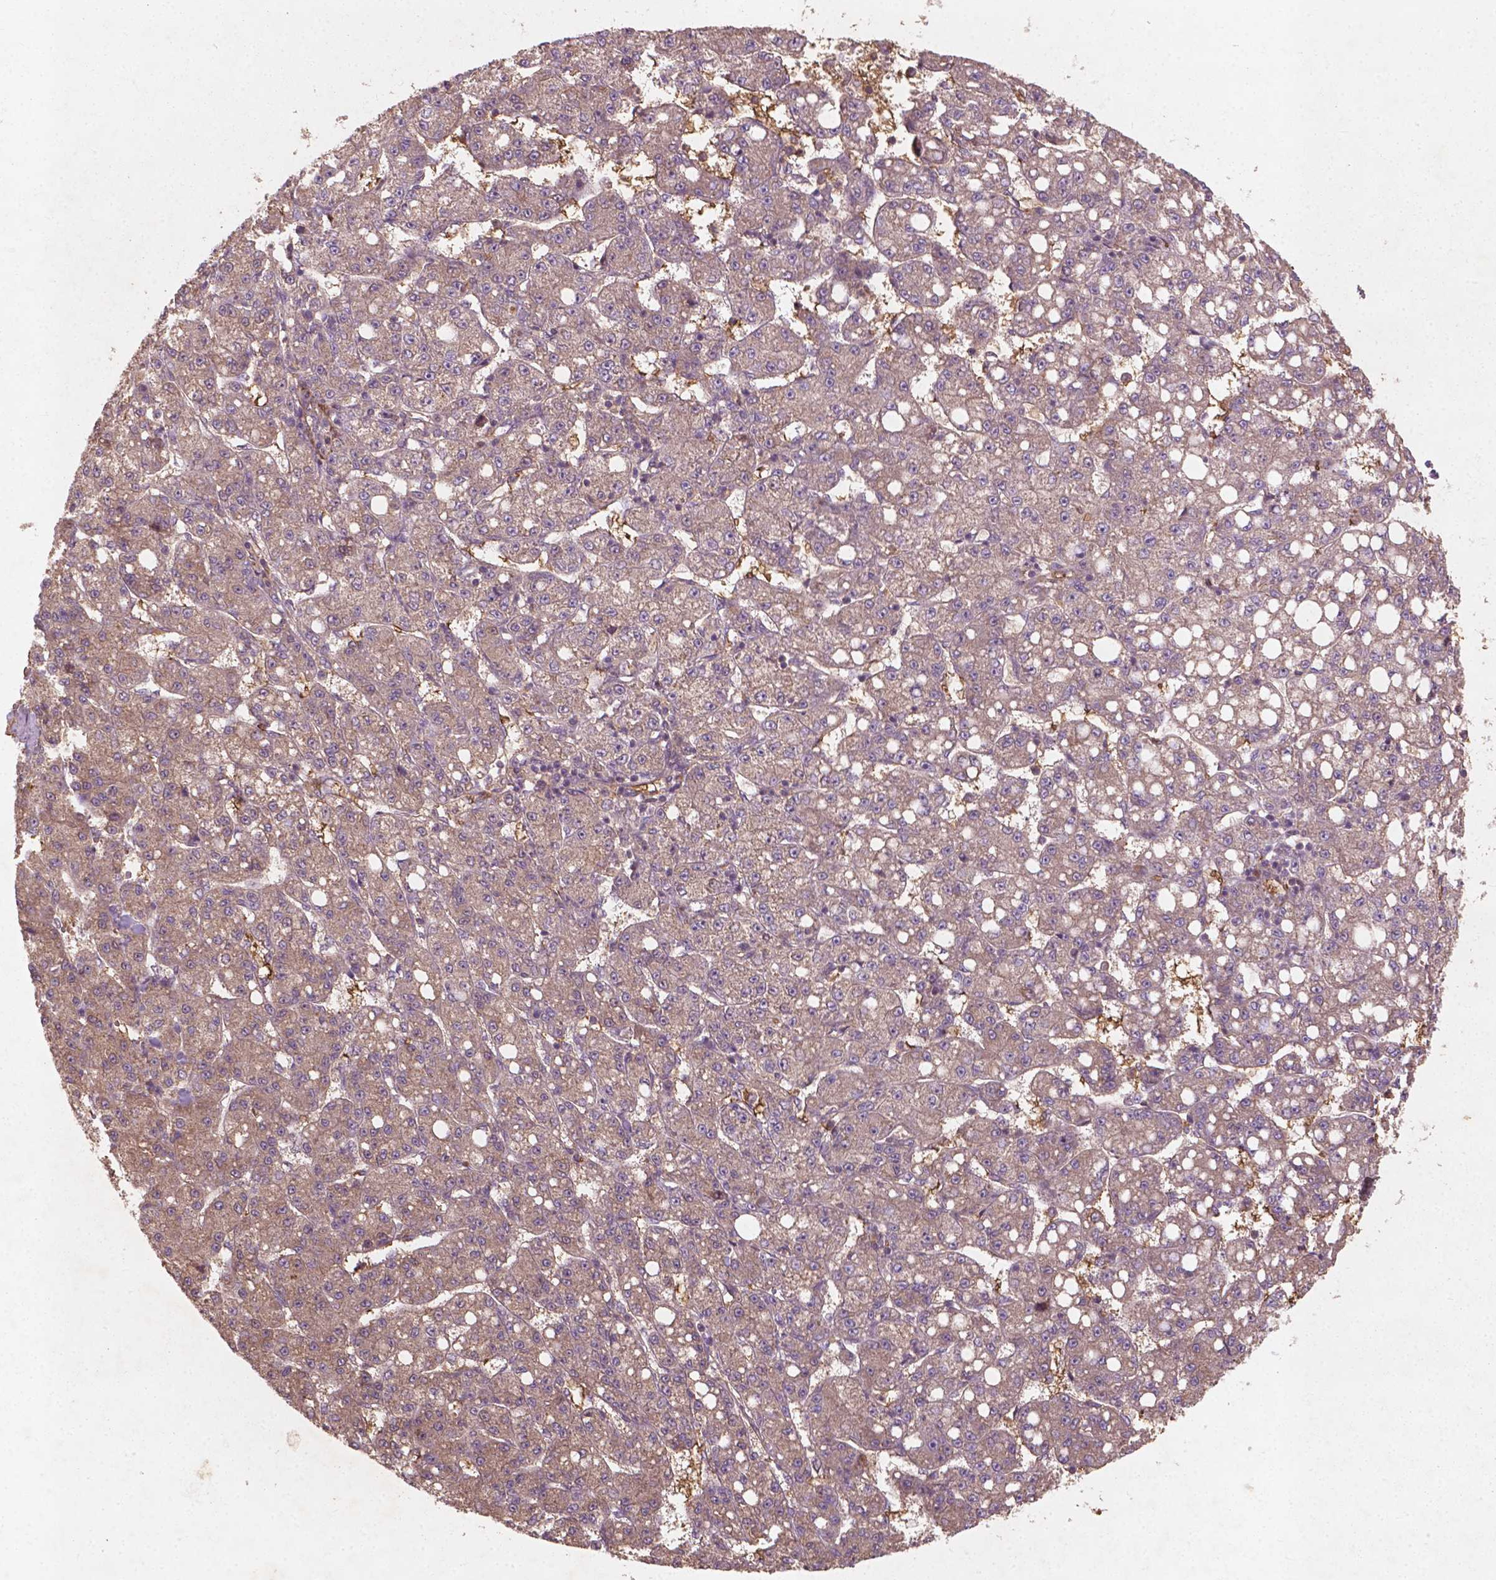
{"staining": {"intensity": "weak", "quantity": ">75%", "location": "cytoplasmic/membranous"}, "tissue": "liver cancer", "cell_type": "Tumor cells", "image_type": "cancer", "snomed": [{"axis": "morphology", "description": "Carcinoma, Hepatocellular, NOS"}, {"axis": "topography", "description": "Liver"}], "caption": "Liver cancer tissue exhibits weak cytoplasmic/membranous positivity in about >75% of tumor cells", "gene": "CYFIP2", "patient": {"sex": "female", "age": 65}}